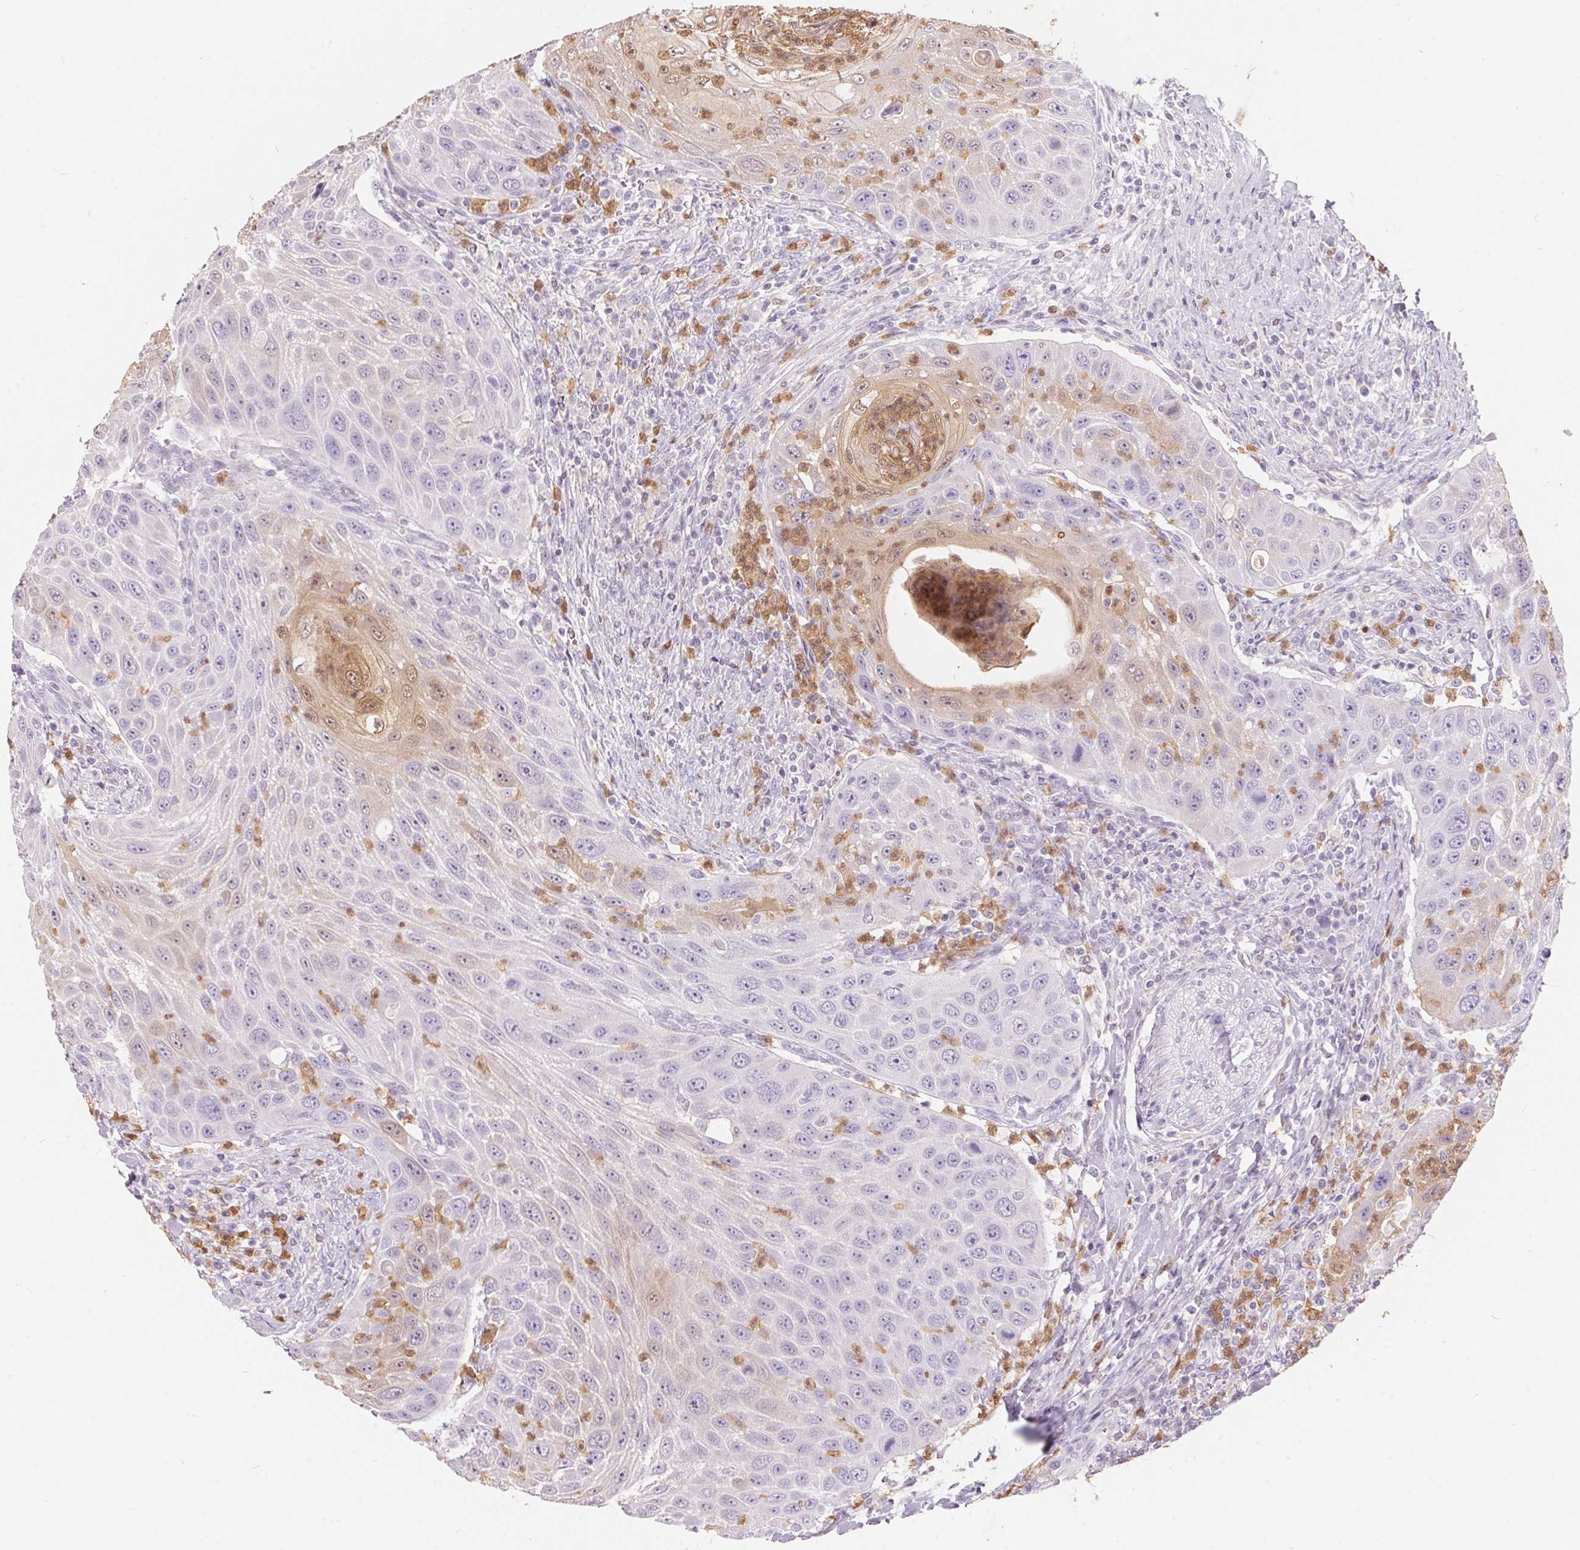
{"staining": {"intensity": "weak", "quantity": "<25%", "location": "cytoplasmic/membranous,nuclear"}, "tissue": "head and neck cancer", "cell_type": "Tumor cells", "image_type": "cancer", "snomed": [{"axis": "morphology", "description": "Squamous cell carcinoma, NOS"}, {"axis": "topography", "description": "Head-Neck"}], "caption": "This image is of head and neck cancer (squamous cell carcinoma) stained with IHC to label a protein in brown with the nuclei are counter-stained blue. There is no expression in tumor cells. (Stains: DAB (3,3'-diaminobenzidine) immunohistochemistry (IHC) with hematoxylin counter stain, Microscopy: brightfield microscopy at high magnification).", "gene": "SERPINB1", "patient": {"sex": "male", "age": 69}}